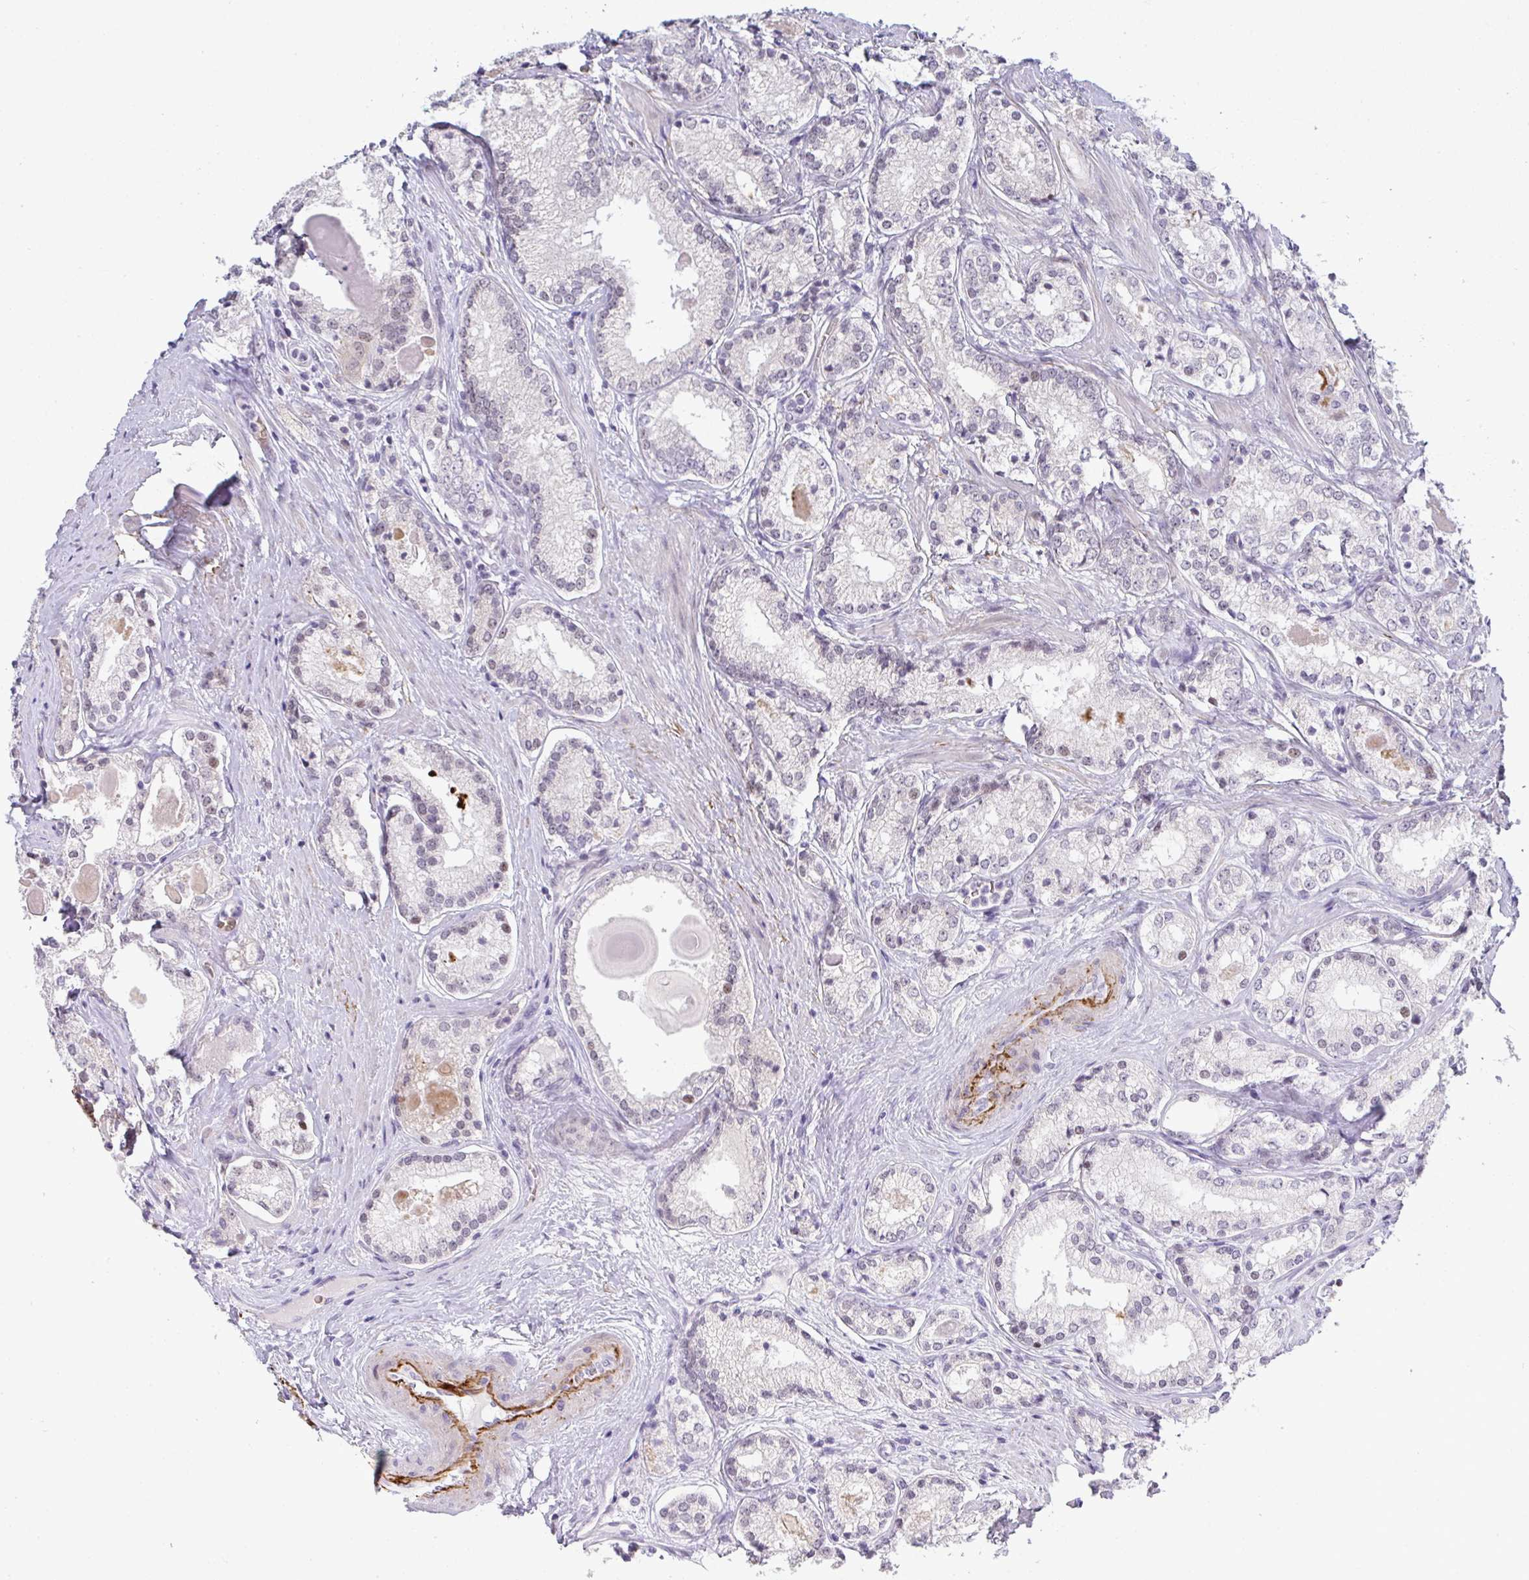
{"staining": {"intensity": "negative", "quantity": "none", "location": "none"}, "tissue": "prostate cancer", "cell_type": "Tumor cells", "image_type": "cancer", "snomed": [{"axis": "morphology", "description": "Adenocarcinoma, NOS"}, {"axis": "morphology", "description": "Adenocarcinoma, Low grade"}, {"axis": "topography", "description": "Prostate"}], "caption": "Immunohistochemical staining of human prostate cancer reveals no significant positivity in tumor cells. The staining was performed using DAB to visualize the protein expression in brown, while the nuclei were stained in blue with hematoxylin (Magnification: 20x).", "gene": "TNMD", "patient": {"sex": "male", "age": 68}}